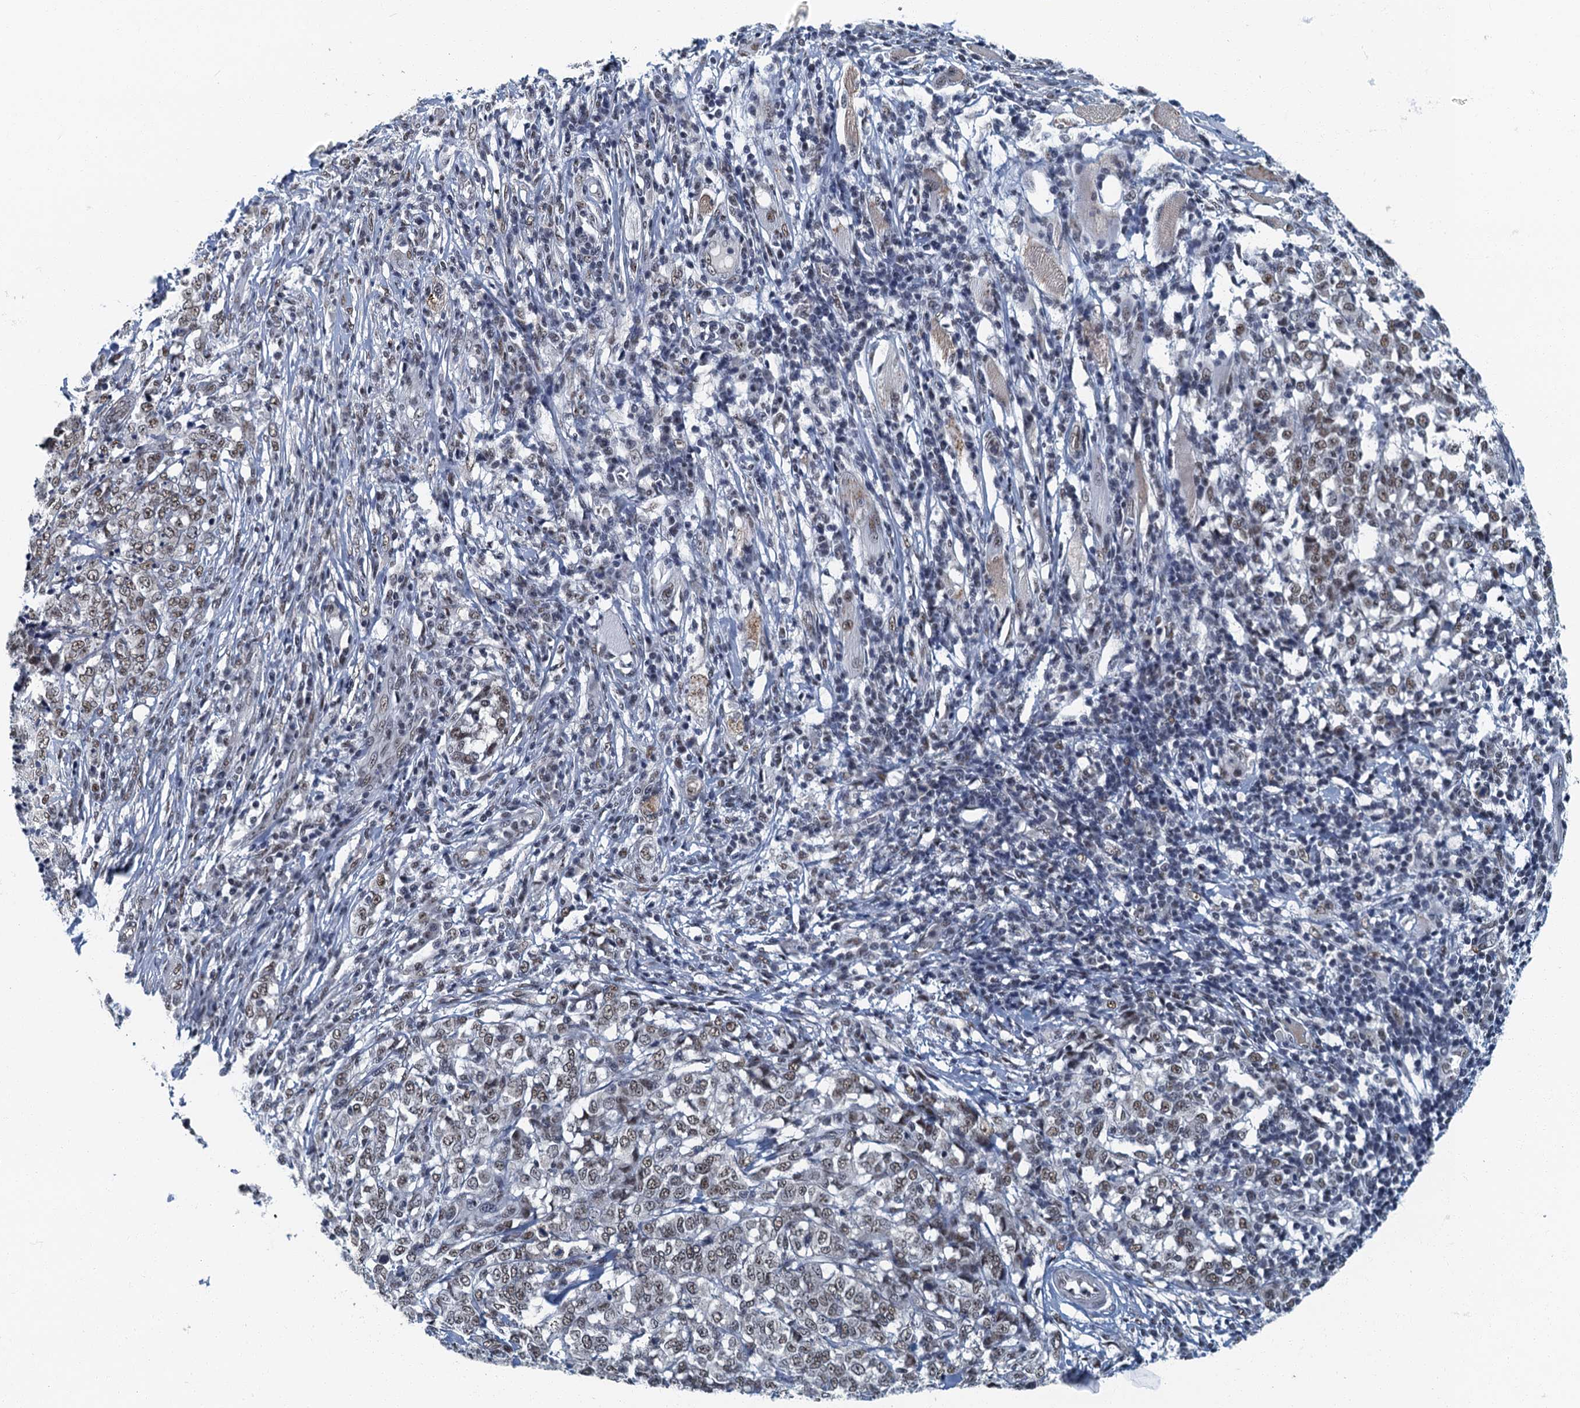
{"staining": {"intensity": "weak", "quantity": "25%-75%", "location": "nuclear"}, "tissue": "melanoma", "cell_type": "Tumor cells", "image_type": "cancer", "snomed": [{"axis": "morphology", "description": "Malignant melanoma, NOS"}, {"axis": "topography", "description": "Skin"}], "caption": "Approximately 25%-75% of tumor cells in malignant melanoma reveal weak nuclear protein expression as visualized by brown immunohistochemical staining.", "gene": "GADL1", "patient": {"sex": "female", "age": 72}}